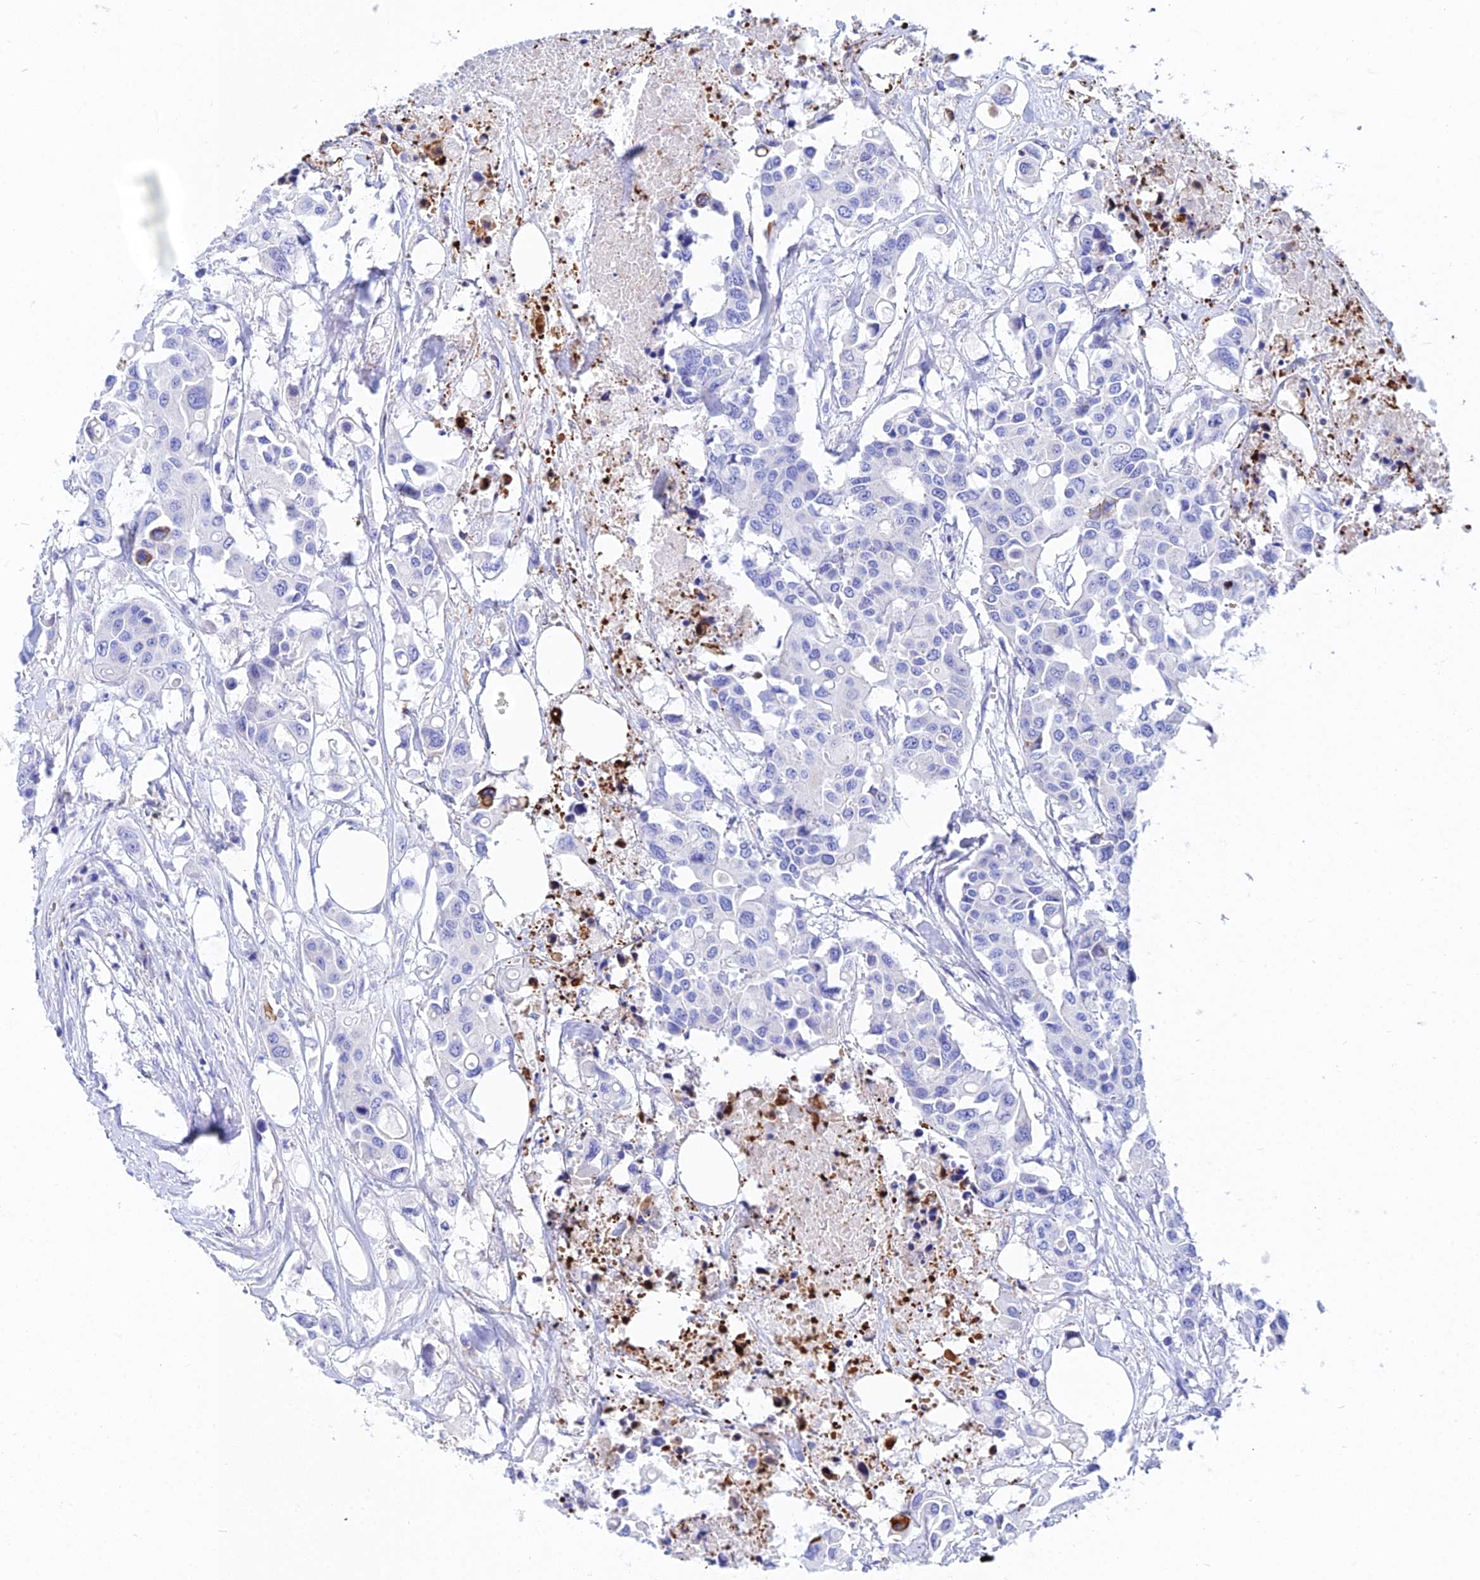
{"staining": {"intensity": "negative", "quantity": "none", "location": "none"}, "tissue": "colorectal cancer", "cell_type": "Tumor cells", "image_type": "cancer", "snomed": [{"axis": "morphology", "description": "Adenocarcinoma, NOS"}, {"axis": "topography", "description": "Colon"}], "caption": "Tumor cells show no significant staining in adenocarcinoma (colorectal).", "gene": "CEP41", "patient": {"sex": "male", "age": 77}}